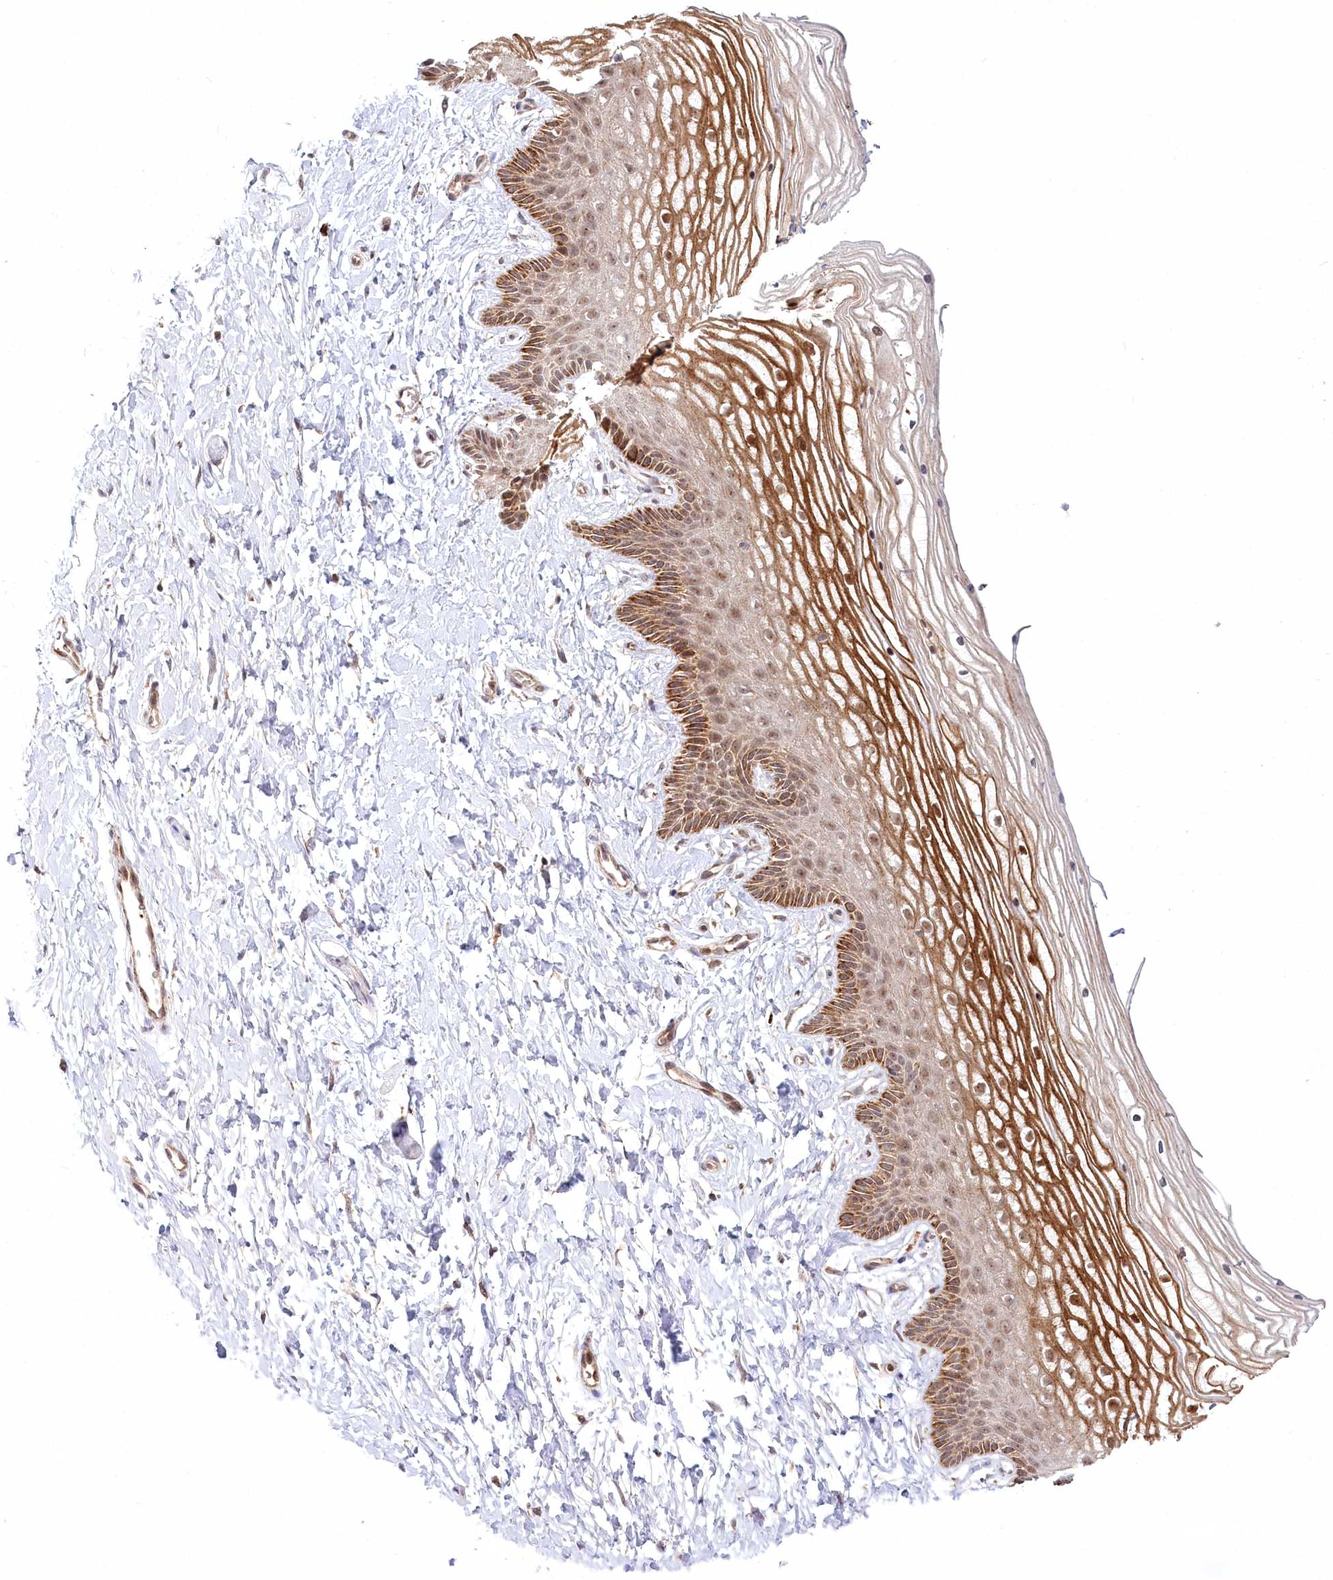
{"staining": {"intensity": "moderate", "quantity": ">75%", "location": "cytoplasmic/membranous,nuclear"}, "tissue": "vagina", "cell_type": "Squamous epithelial cells", "image_type": "normal", "snomed": [{"axis": "morphology", "description": "Normal tissue, NOS"}, {"axis": "topography", "description": "Vagina"}, {"axis": "topography", "description": "Cervix"}], "caption": "Moderate cytoplasmic/membranous,nuclear protein expression is seen in about >75% of squamous epithelial cells in vagina. The protein is stained brown, and the nuclei are stained in blue (DAB IHC with brightfield microscopy, high magnification).", "gene": "RTN4IP1", "patient": {"sex": "female", "age": 40}}